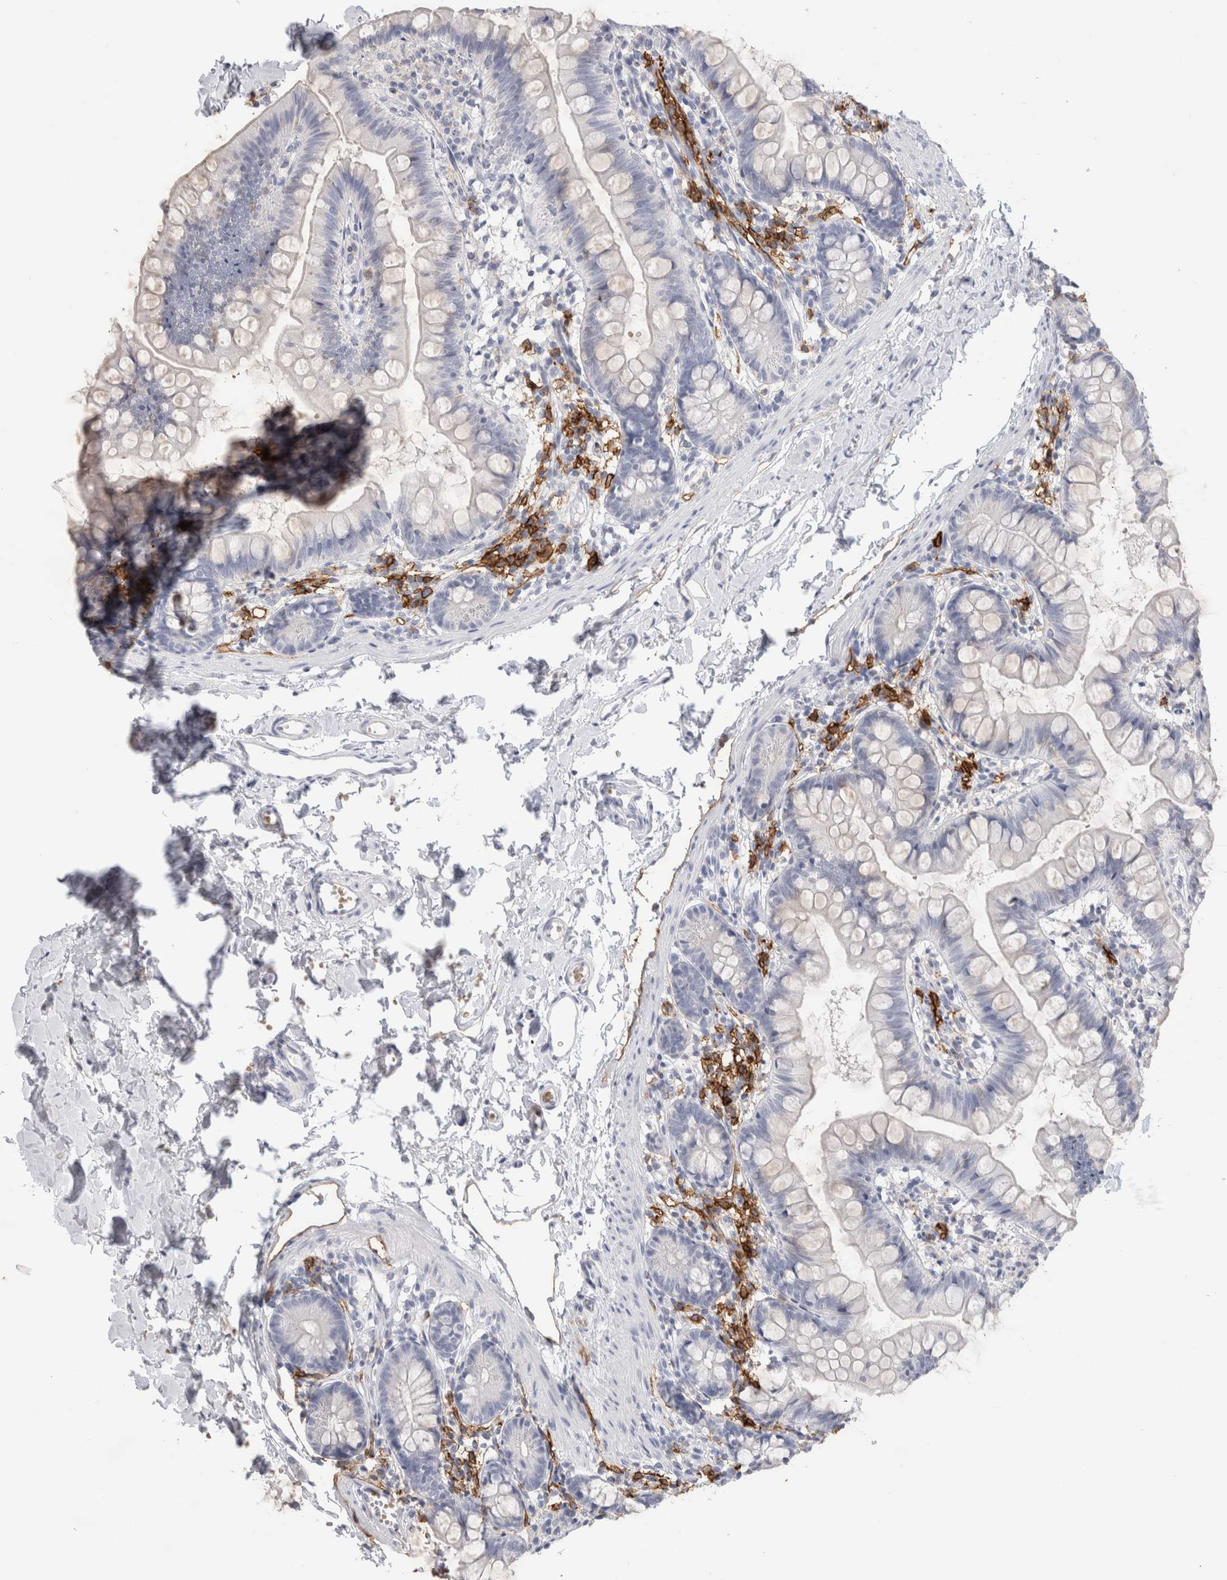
{"staining": {"intensity": "negative", "quantity": "none", "location": "none"}, "tissue": "small intestine", "cell_type": "Glandular cells", "image_type": "normal", "snomed": [{"axis": "morphology", "description": "Normal tissue, NOS"}, {"axis": "topography", "description": "Small intestine"}], "caption": "This photomicrograph is of benign small intestine stained with immunohistochemistry to label a protein in brown with the nuclei are counter-stained blue. There is no positivity in glandular cells. (DAB immunohistochemistry with hematoxylin counter stain).", "gene": "CD38", "patient": {"sex": "male", "age": 7}}